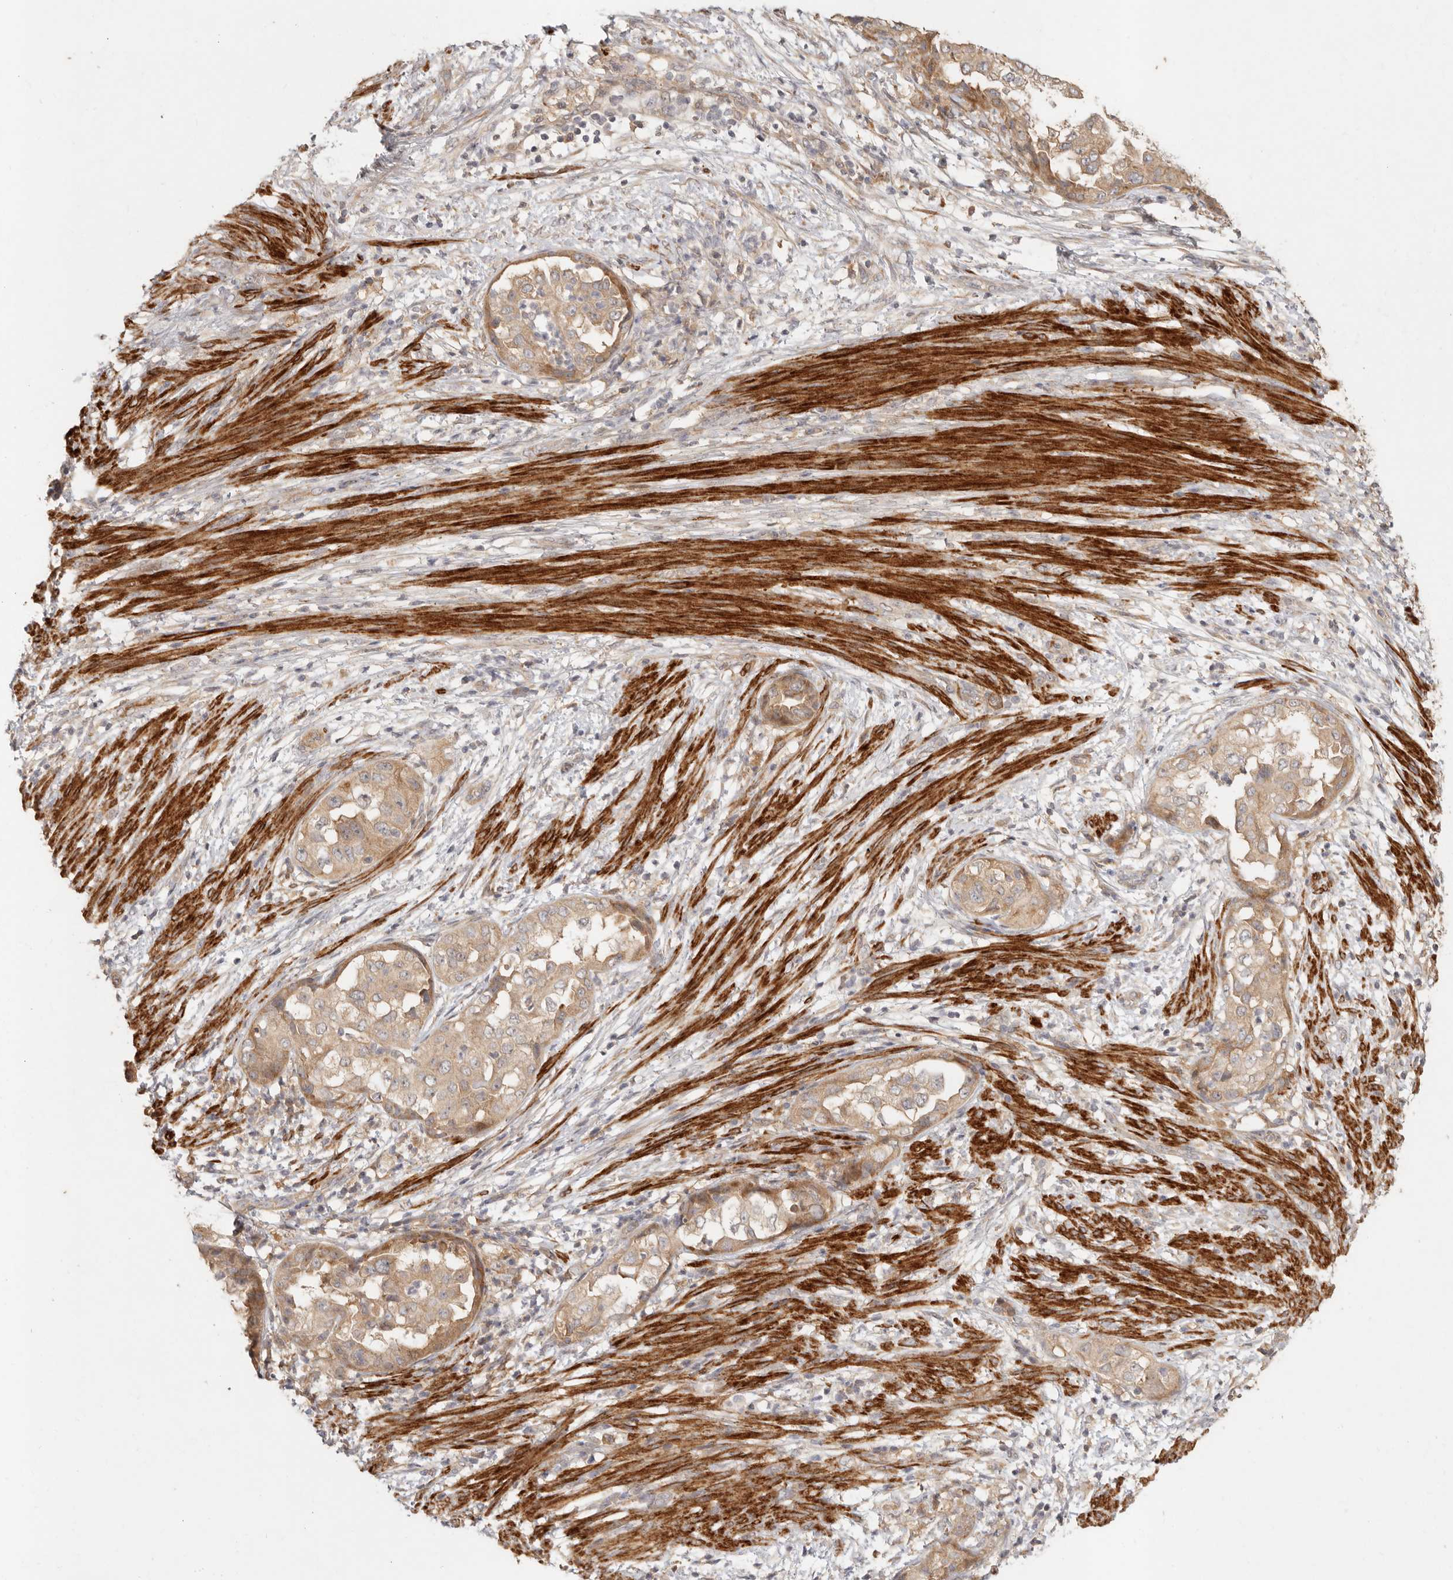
{"staining": {"intensity": "moderate", "quantity": ">75%", "location": "cytoplasmic/membranous"}, "tissue": "endometrial cancer", "cell_type": "Tumor cells", "image_type": "cancer", "snomed": [{"axis": "morphology", "description": "Adenocarcinoma, NOS"}, {"axis": "topography", "description": "Endometrium"}], "caption": "Immunohistochemistry (DAB (3,3'-diaminobenzidine)) staining of endometrial adenocarcinoma shows moderate cytoplasmic/membranous protein positivity in about >75% of tumor cells.", "gene": "VIPR1", "patient": {"sex": "female", "age": 85}}